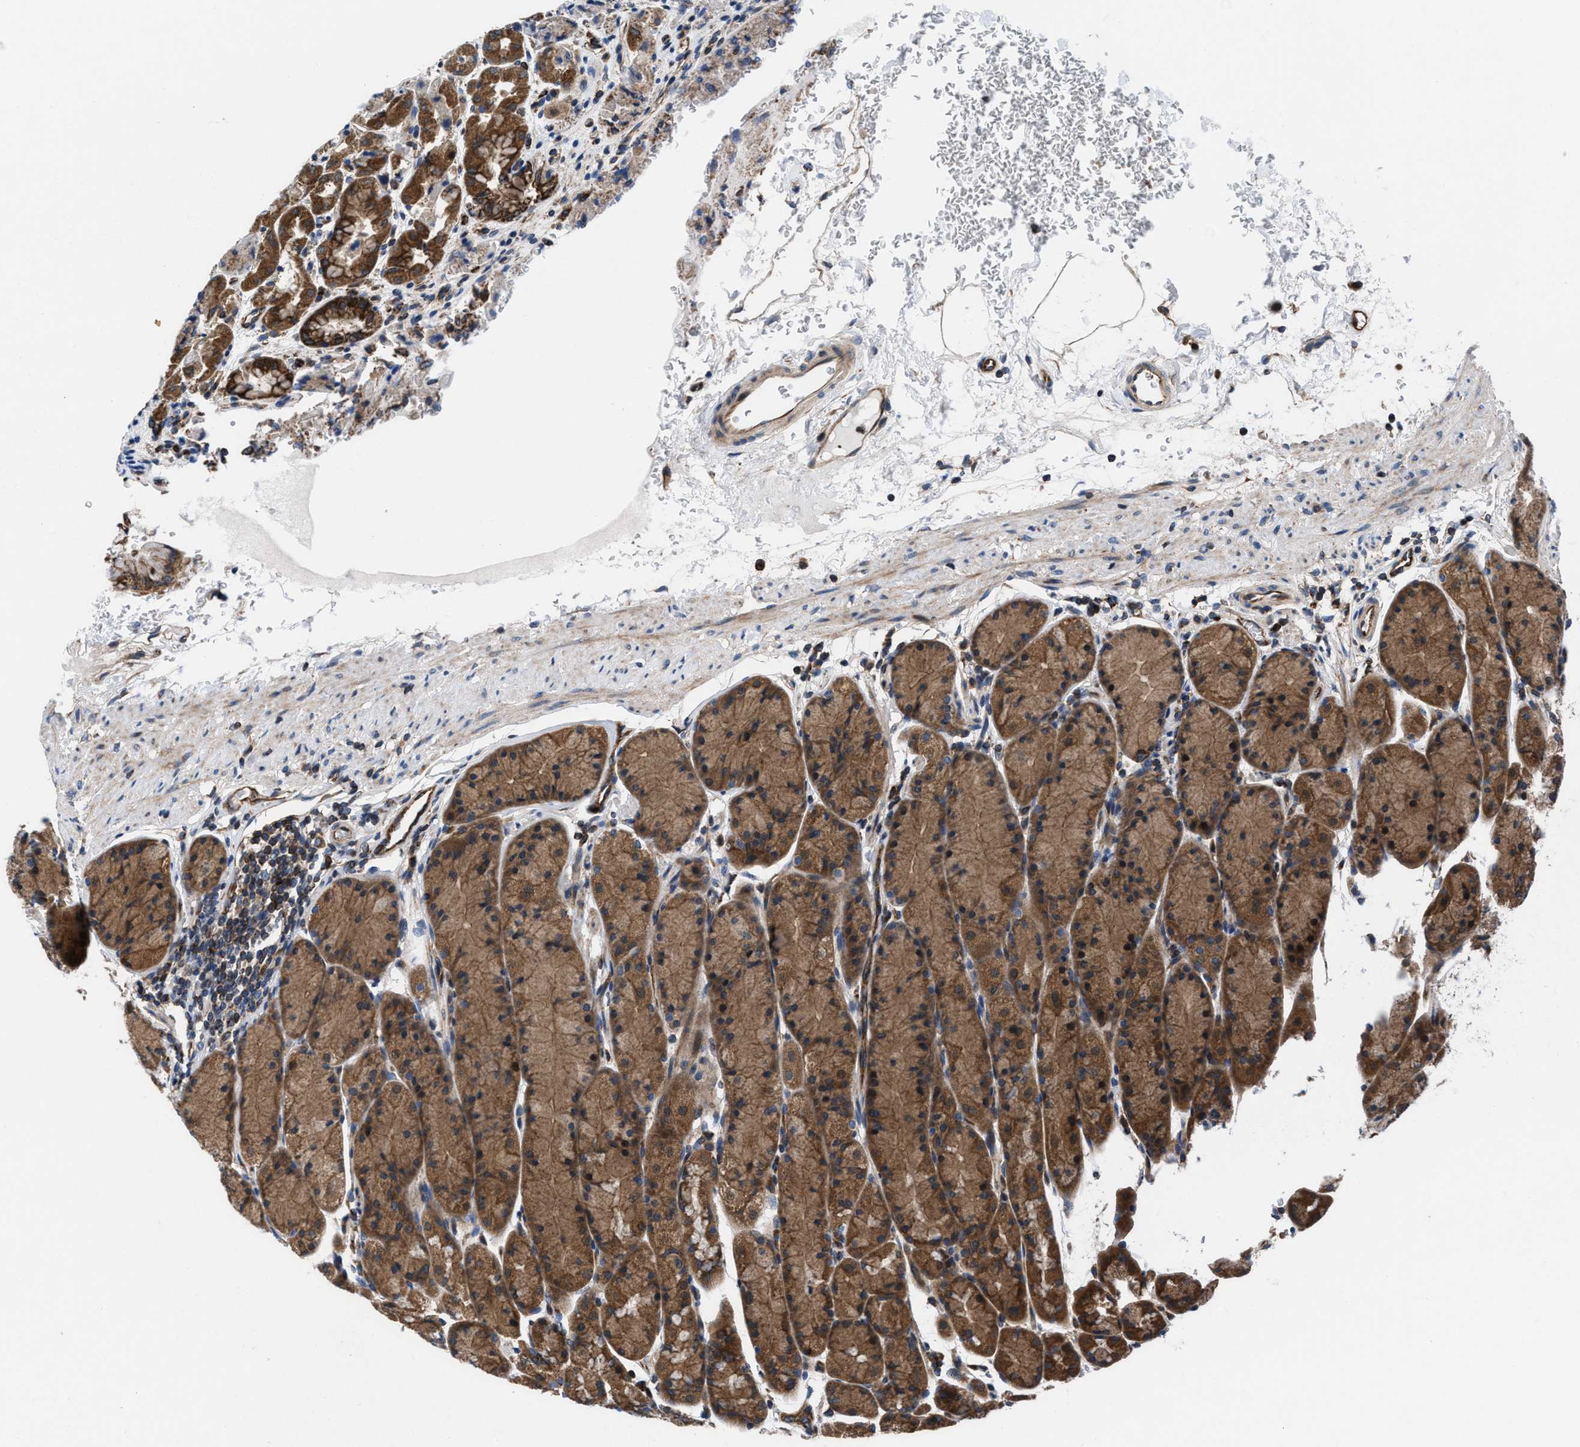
{"staining": {"intensity": "moderate", "quantity": ">75%", "location": "cytoplasmic/membranous"}, "tissue": "stomach", "cell_type": "Glandular cells", "image_type": "normal", "snomed": [{"axis": "morphology", "description": "Normal tissue, NOS"}, {"axis": "topography", "description": "Stomach"}], "caption": "Immunohistochemical staining of unremarkable human stomach shows >75% levels of moderate cytoplasmic/membranous protein expression in approximately >75% of glandular cells.", "gene": "PRR15L", "patient": {"sex": "male", "age": 42}}